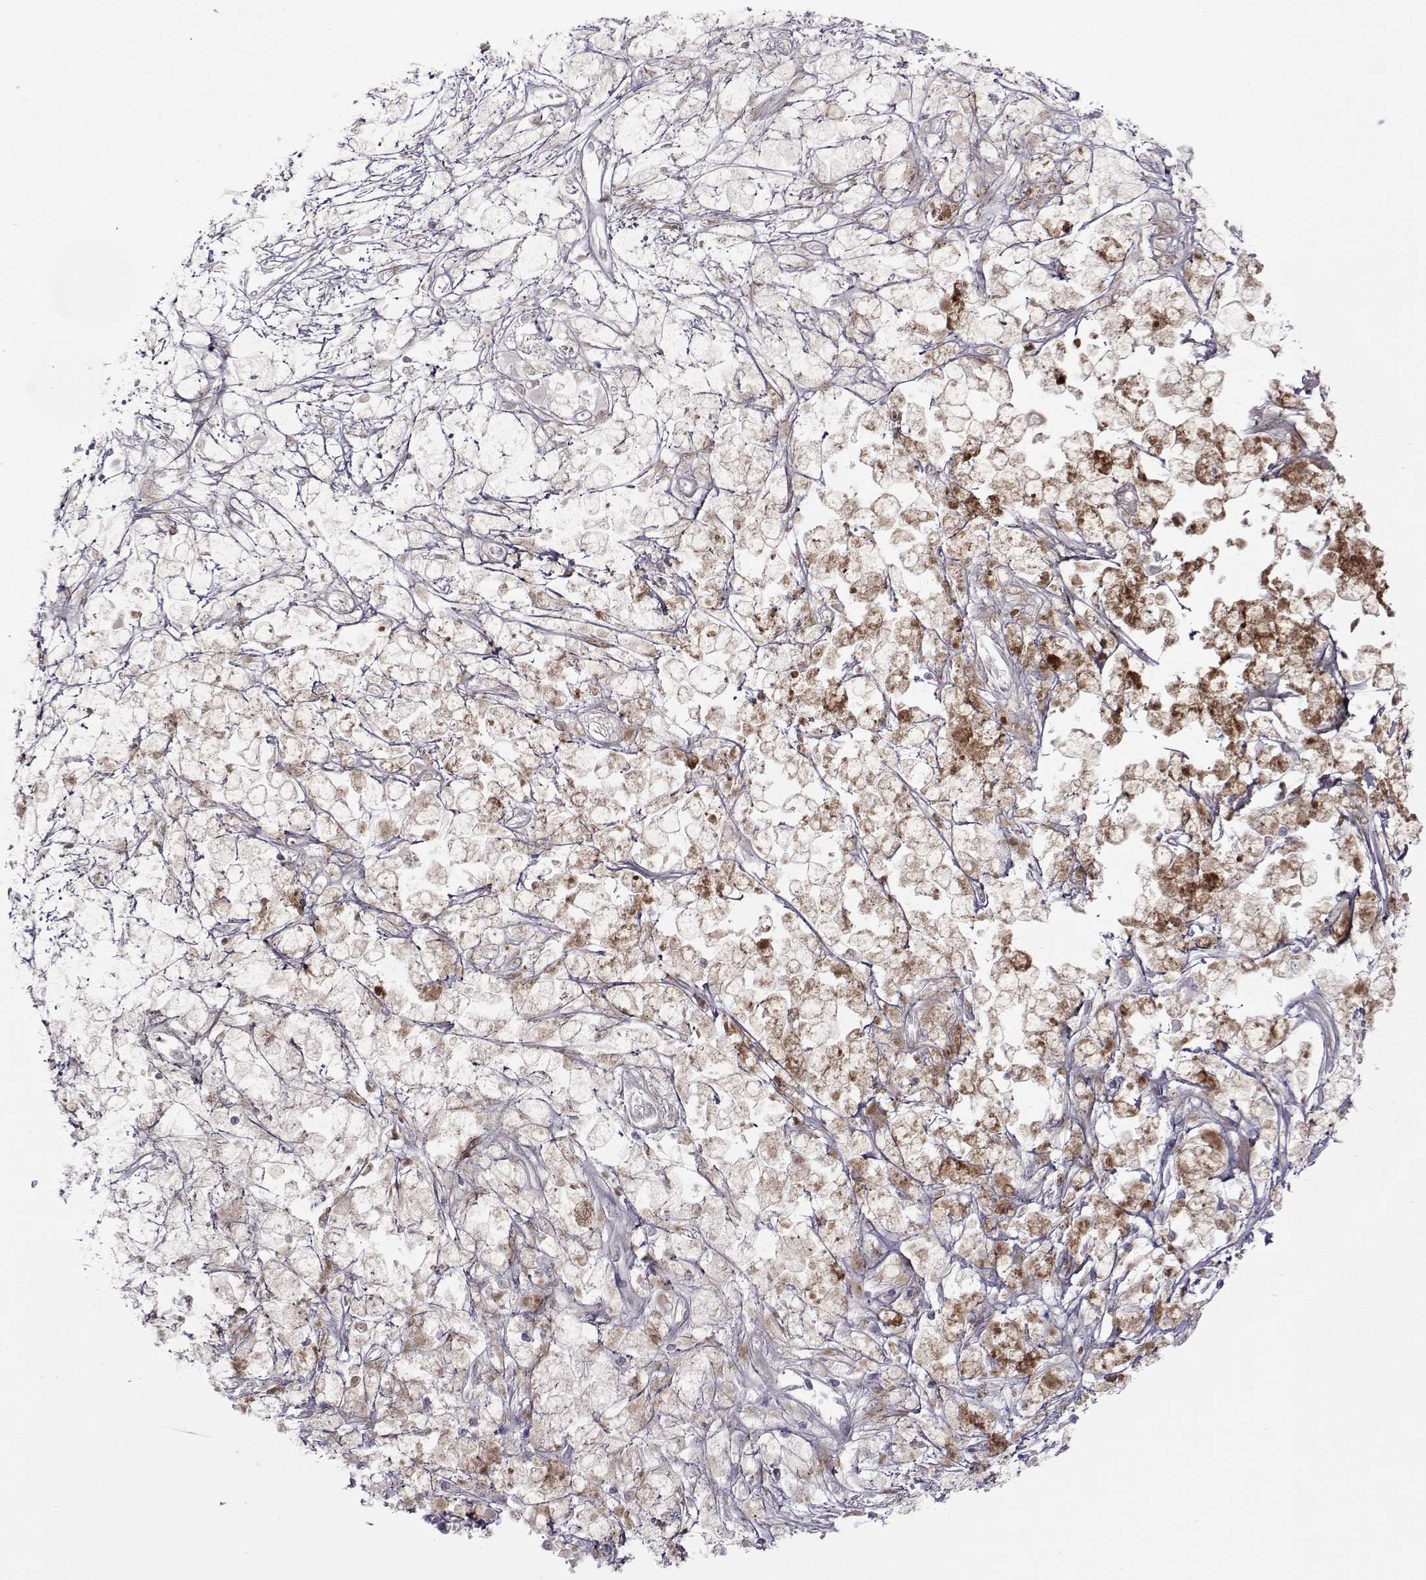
{"staining": {"intensity": "negative", "quantity": "none", "location": "none"}, "tissue": "melanoma", "cell_type": "Tumor cells", "image_type": "cancer", "snomed": [{"axis": "morphology", "description": "Malignant melanoma, NOS"}, {"axis": "topography", "description": "Skin"}], "caption": "Immunohistochemistry (IHC) histopathology image of human melanoma stained for a protein (brown), which exhibits no positivity in tumor cells.", "gene": "COL22A1", "patient": {"sex": "female", "age": 58}}